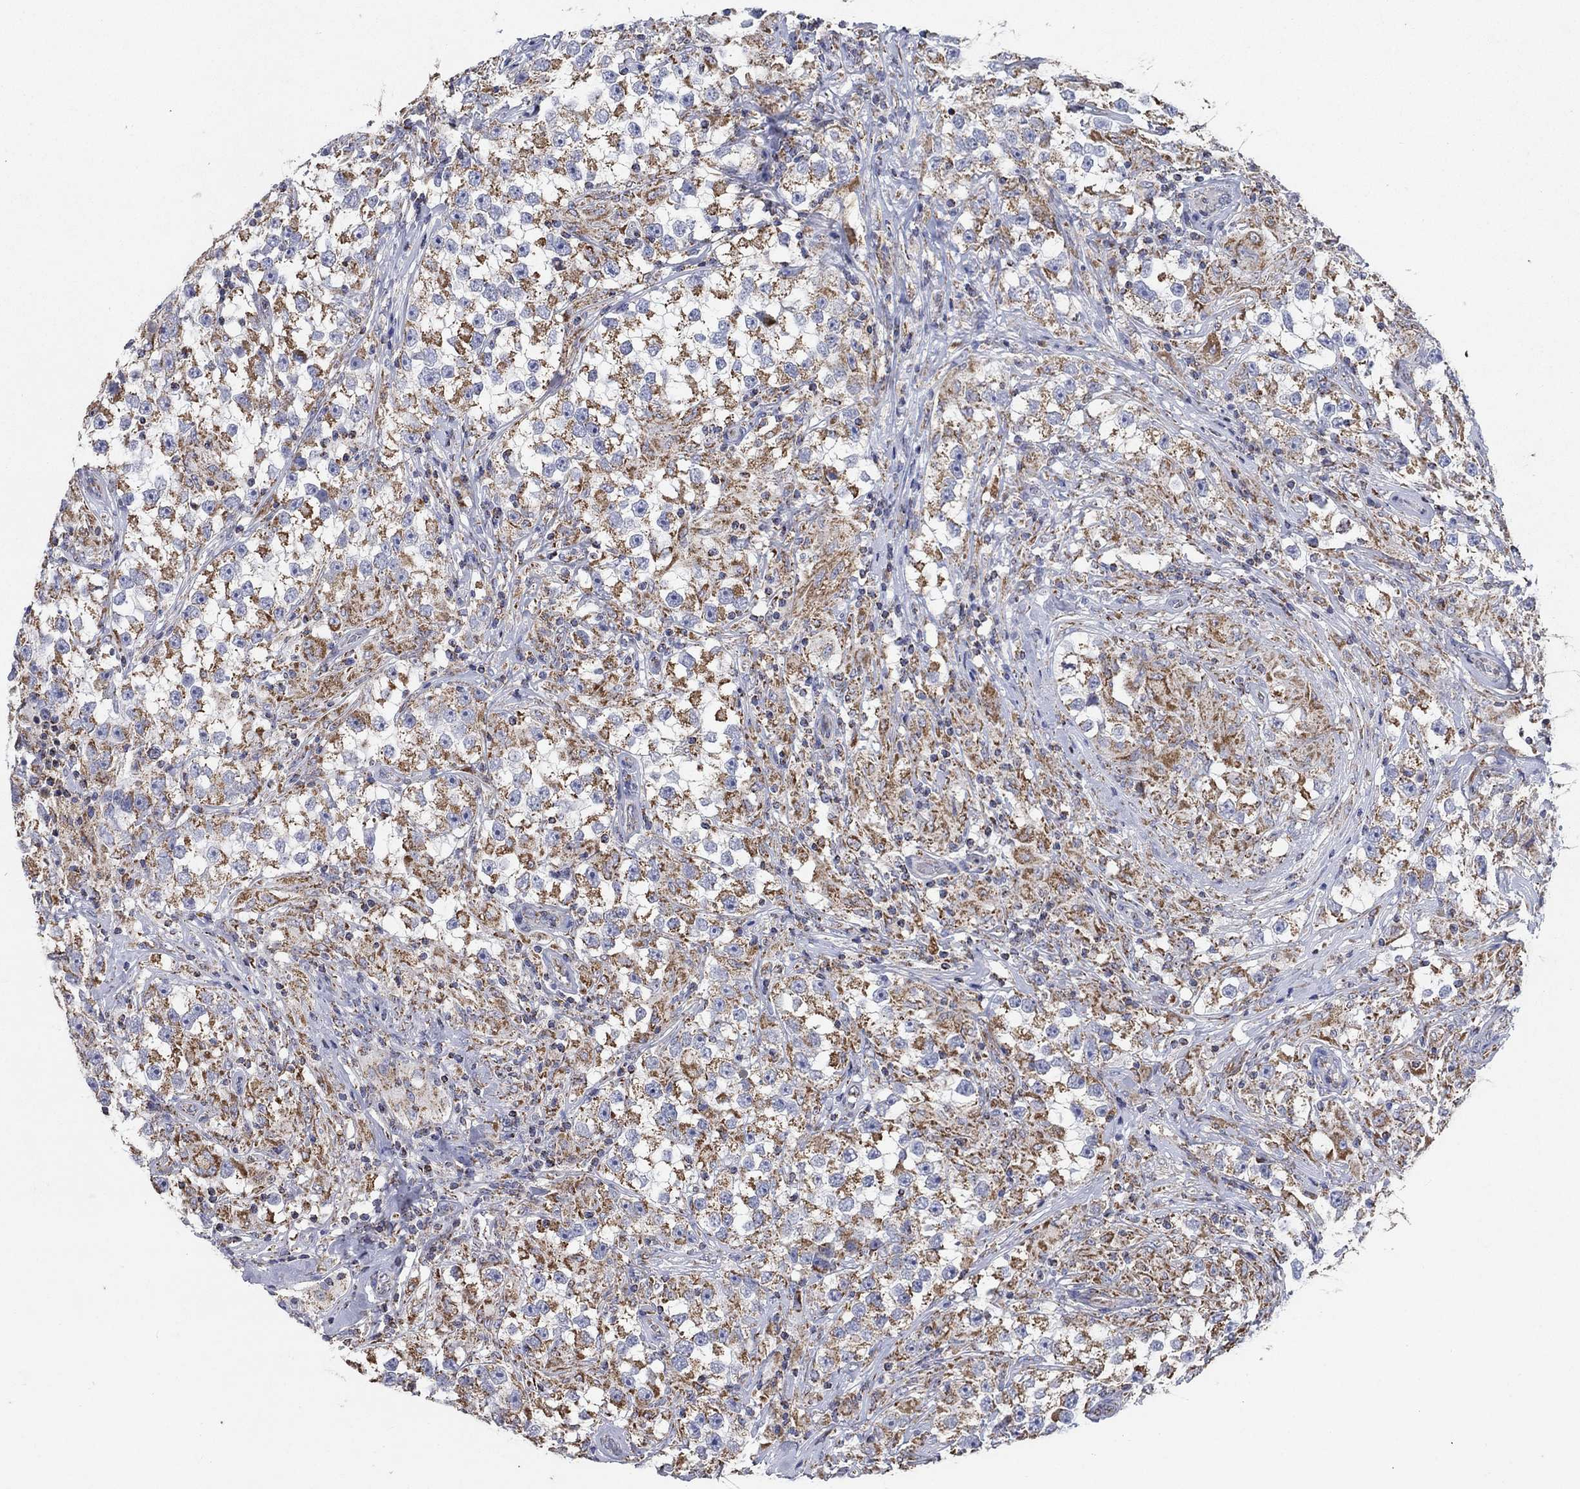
{"staining": {"intensity": "moderate", "quantity": "25%-75%", "location": "cytoplasmic/membranous"}, "tissue": "testis cancer", "cell_type": "Tumor cells", "image_type": "cancer", "snomed": [{"axis": "morphology", "description": "Seminoma, NOS"}, {"axis": "topography", "description": "Testis"}], "caption": "IHC of human testis cancer shows medium levels of moderate cytoplasmic/membranous staining in about 25%-75% of tumor cells.", "gene": "C9orf85", "patient": {"sex": "male", "age": 46}}